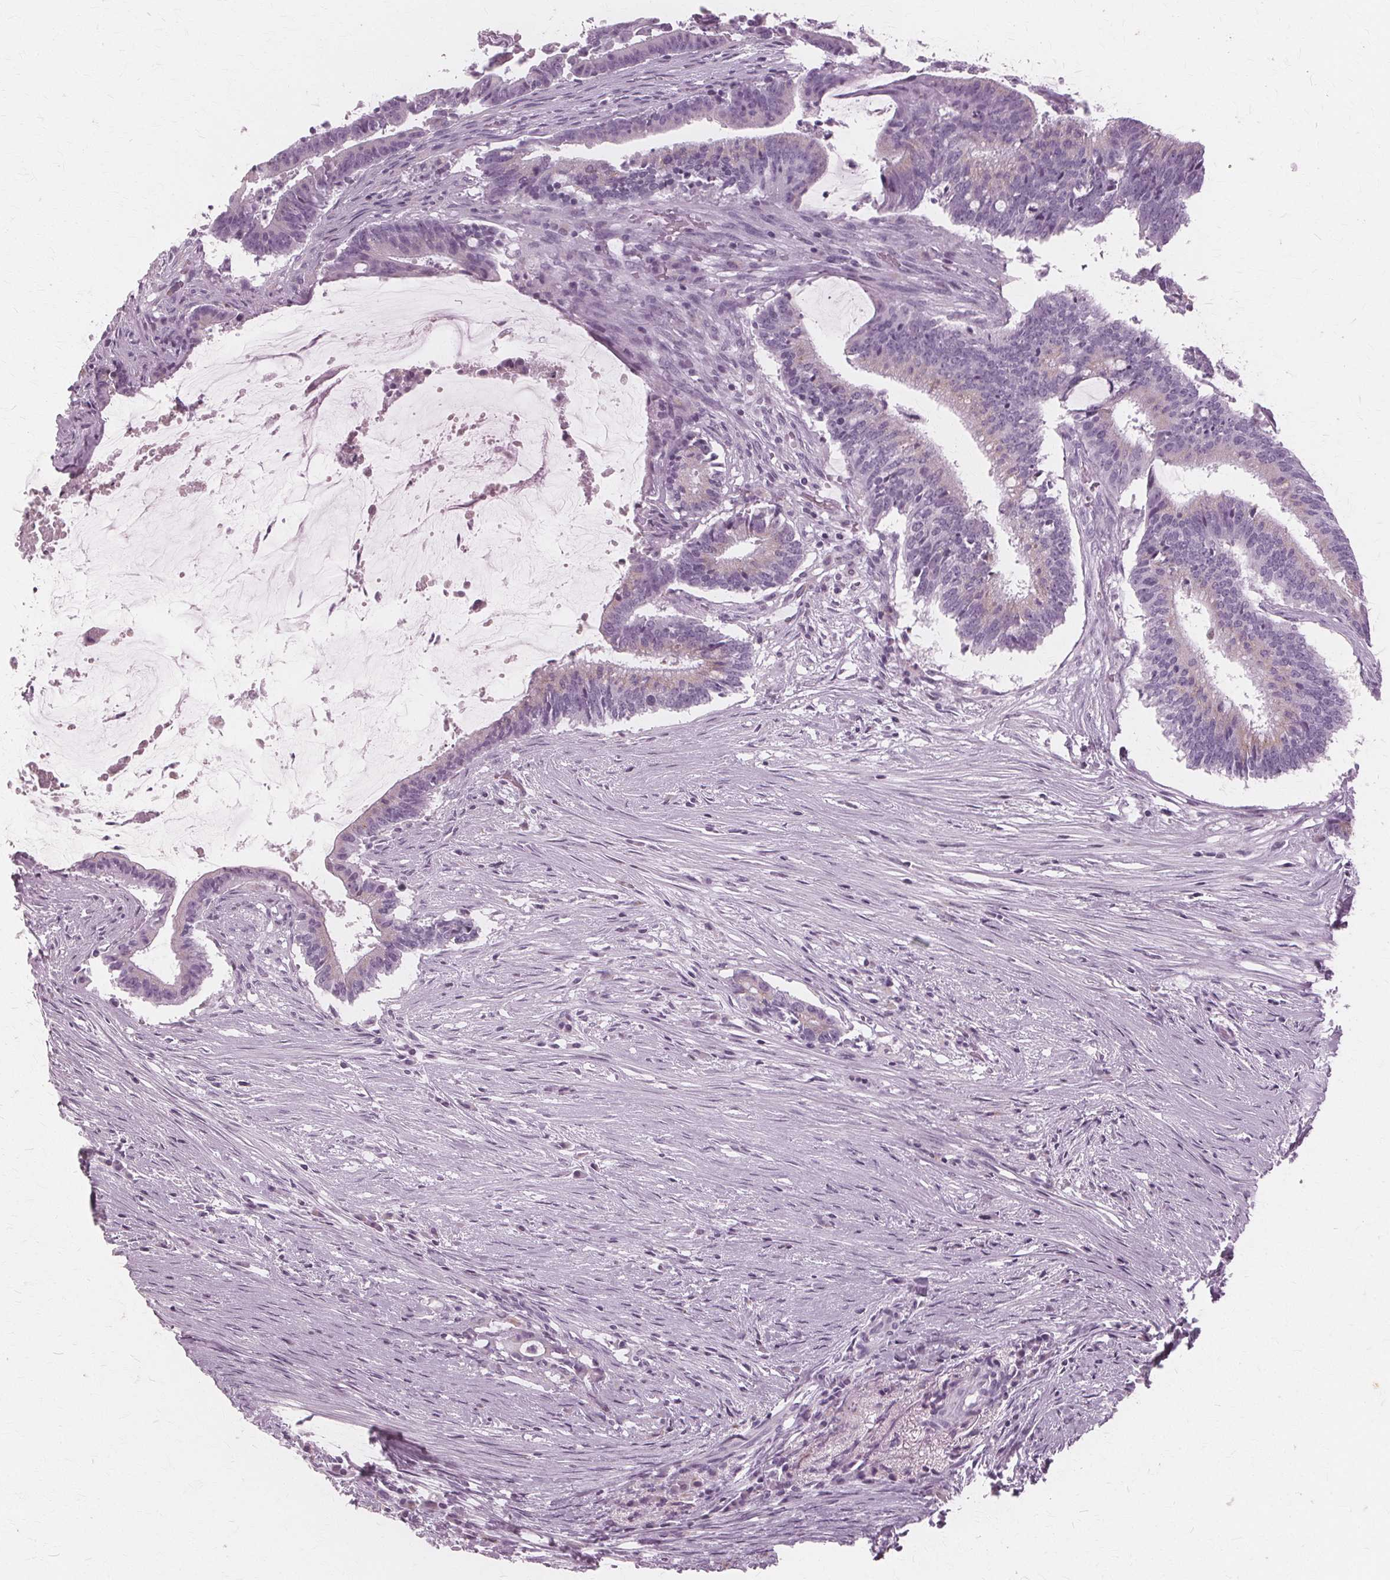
{"staining": {"intensity": "negative", "quantity": "none", "location": "none"}, "tissue": "colorectal cancer", "cell_type": "Tumor cells", "image_type": "cancer", "snomed": [{"axis": "morphology", "description": "Adenocarcinoma, NOS"}, {"axis": "topography", "description": "Colon"}], "caption": "High power microscopy image of an IHC micrograph of adenocarcinoma (colorectal), revealing no significant positivity in tumor cells.", "gene": "DNASE2", "patient": {"sex": "female", "age": 43}}